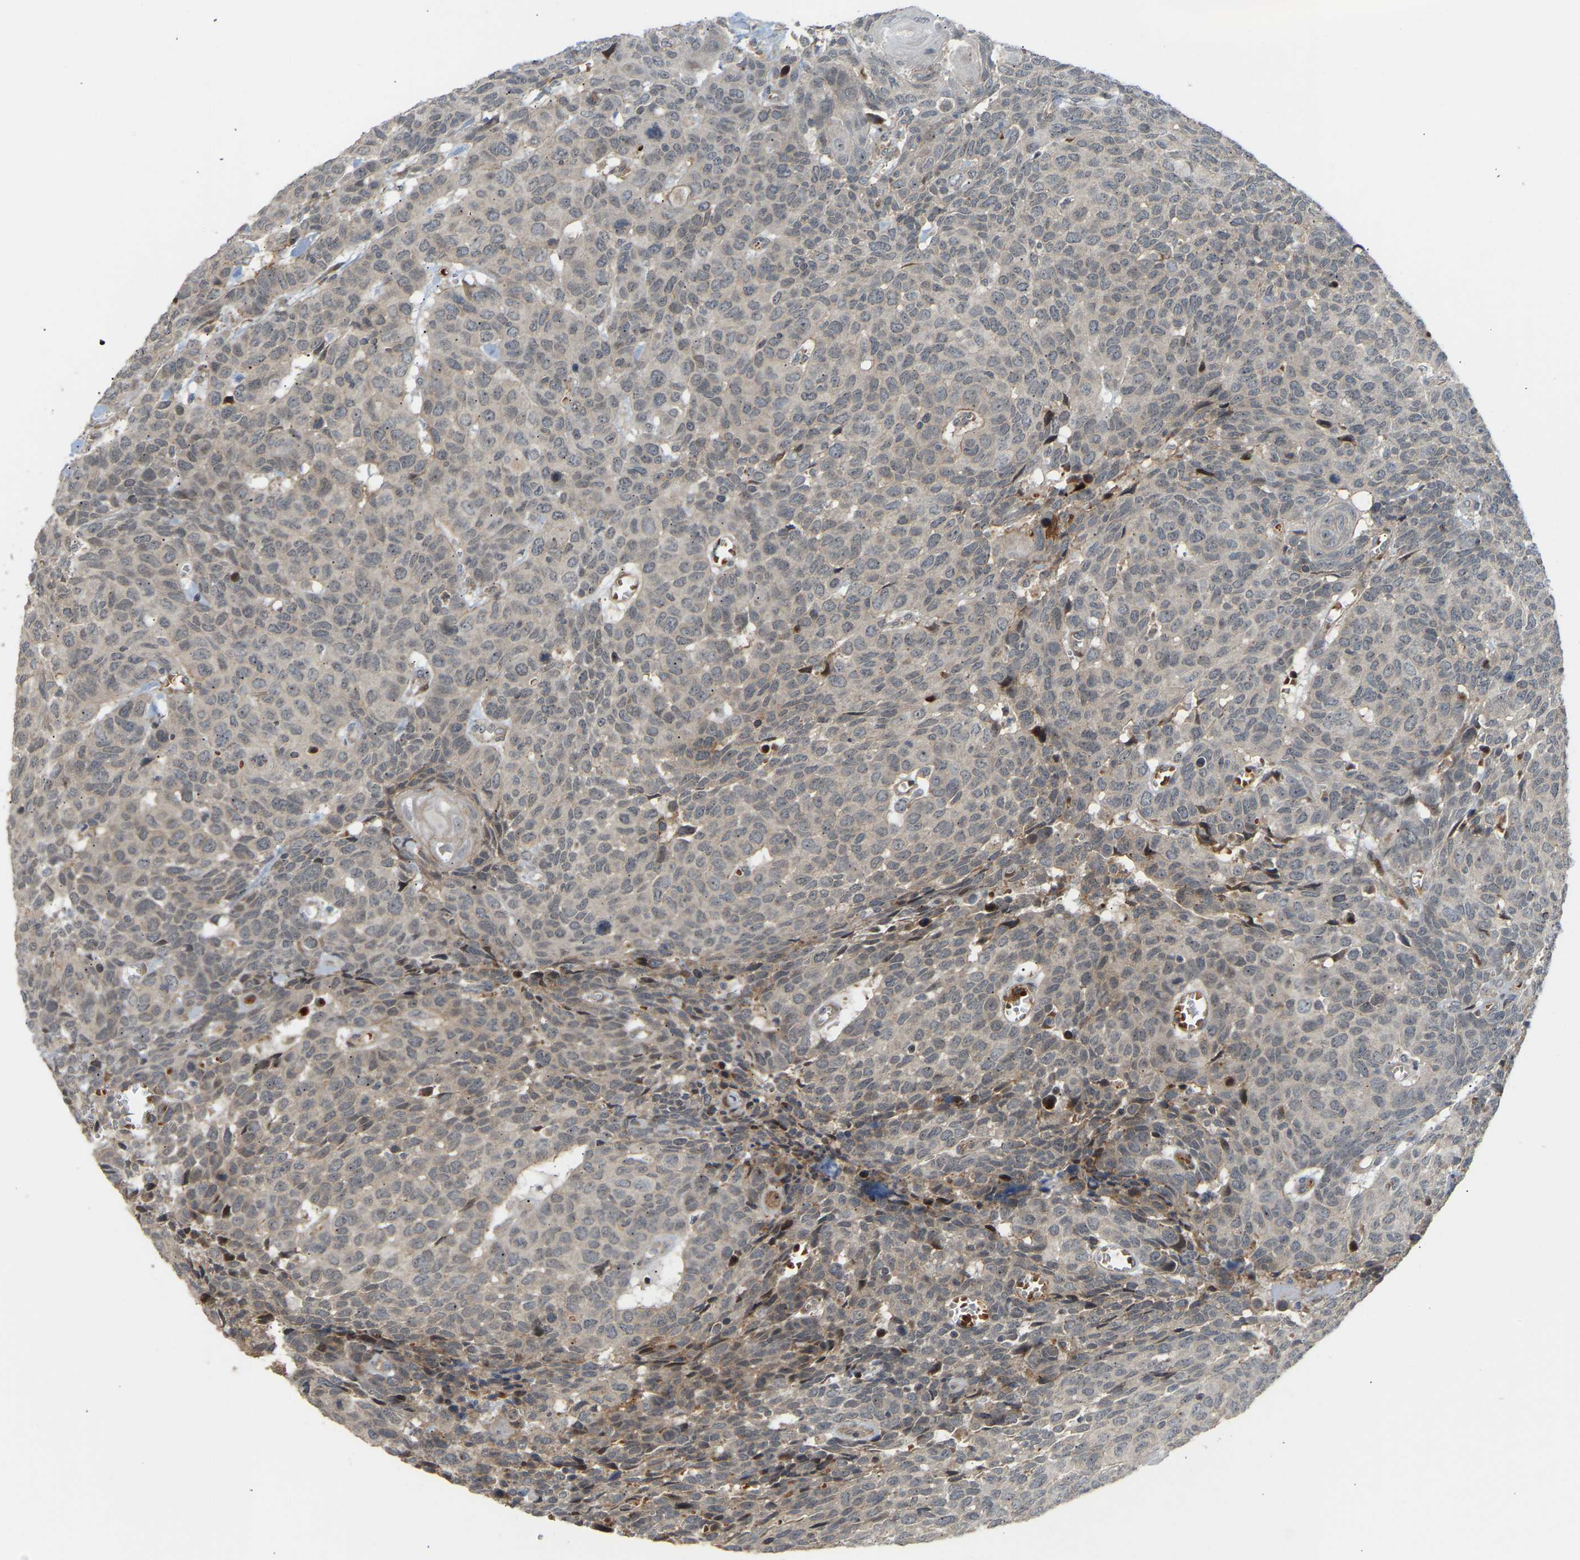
{"staining": {"intensity": "weak", "quantity": "25%-75%", "location": "cytoplasmic/membranous"}, "tissue": "head and neck cancer", "cell_type": "Tumor cells", "image_type": "cancer", "snomed": [{"axis": "morphology", "description": "Squamous cell carcinoma, NOS"}, {"axis": "topography", "description": "Head-Neck"}], "caption": "Protein analysis of head and neck cancer (squamous cell carcinoma) tissue displays weak cytoplasmic/membranous positivity in approximately 25%-75% of tumor cells.", "gene": "POGLUT2", "patient": {"sex": "male", "age": 66}}